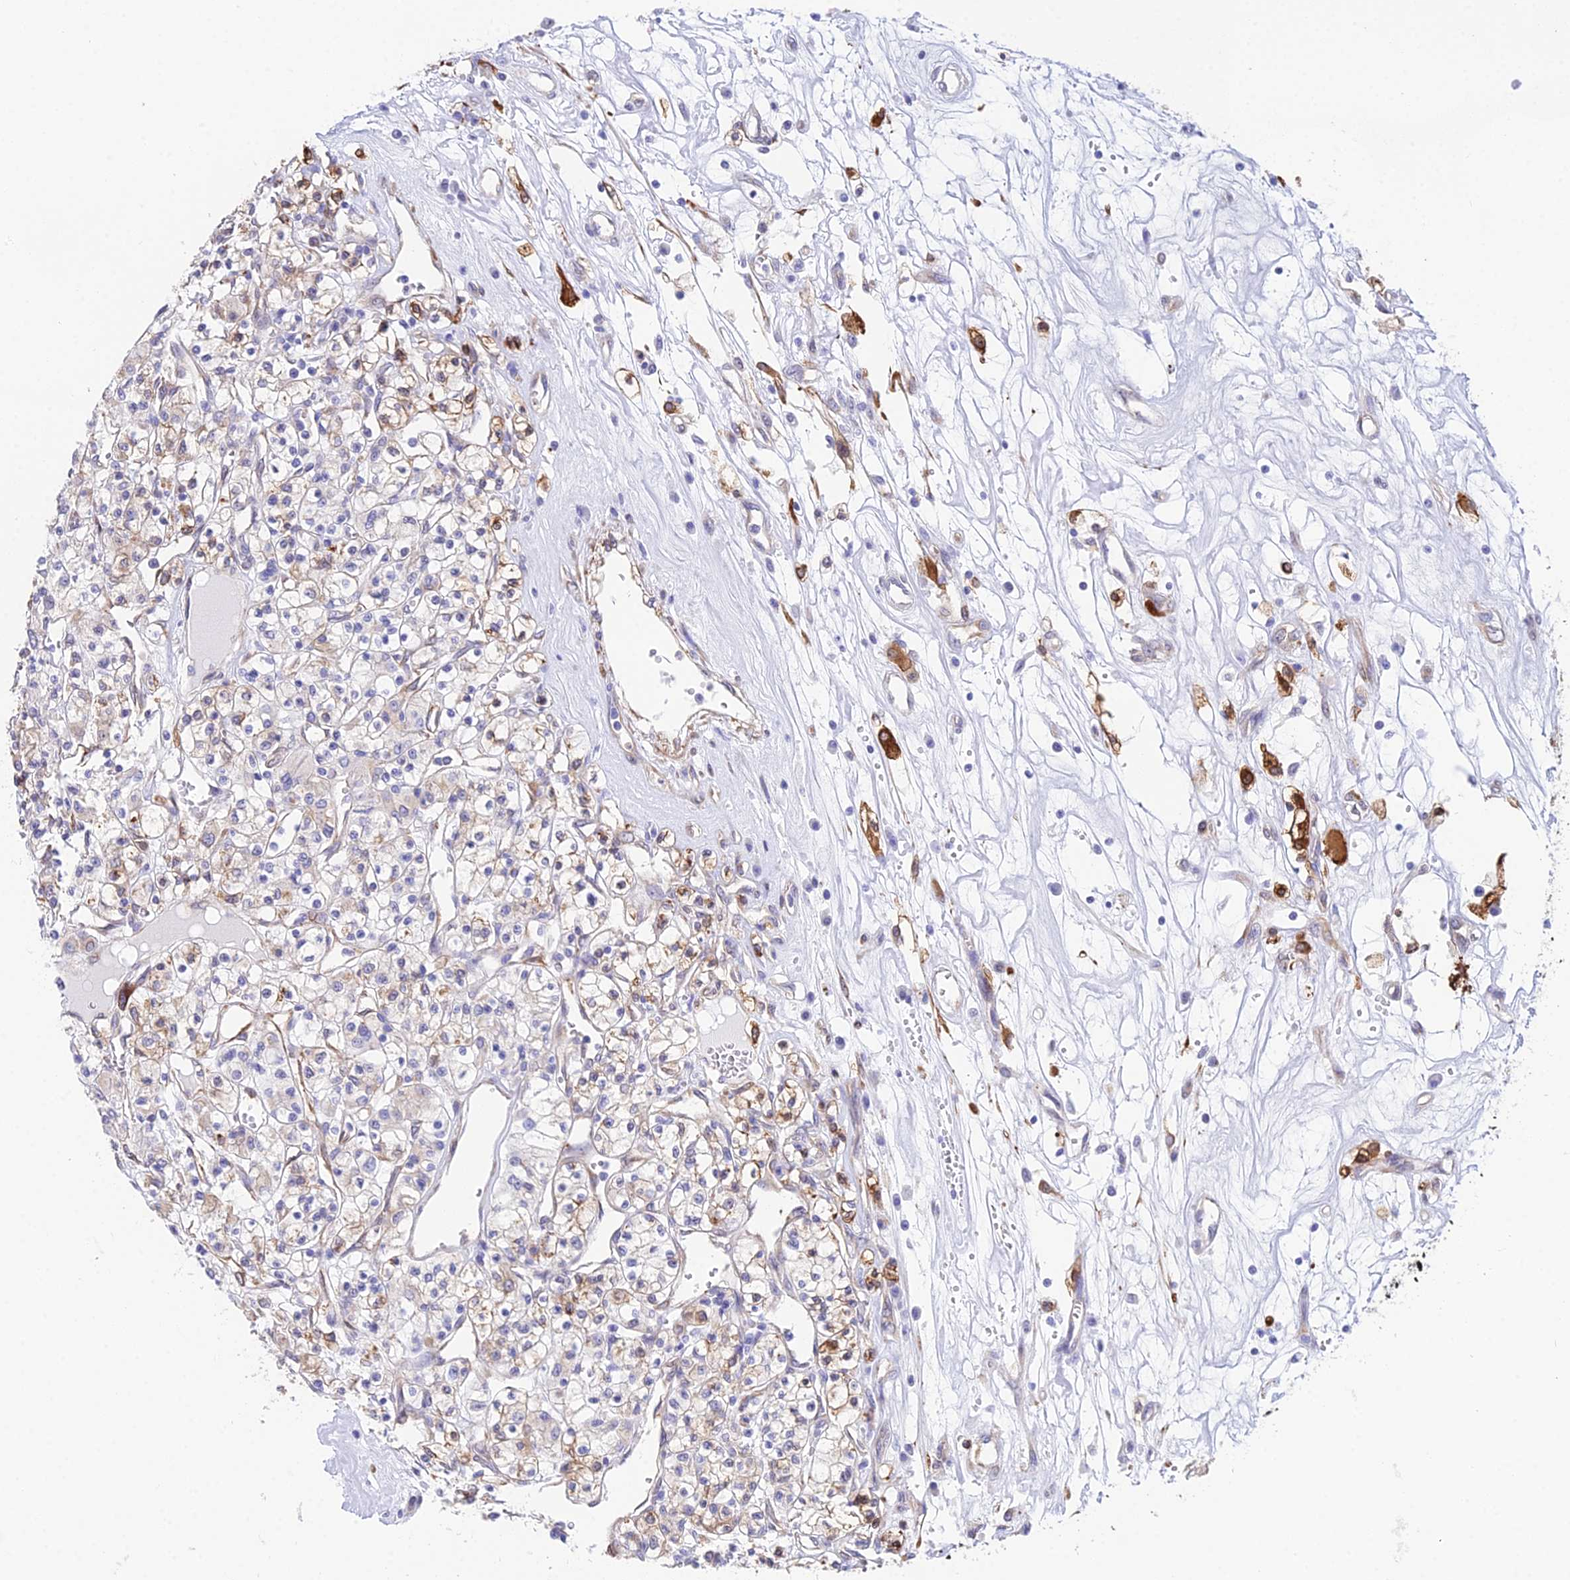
{"staining": {"intensity": "moderate", "quantity": "<25%", "location": "cytoplasmic/membranous"}, "tissue": "renal cancer", "cell_type": "Tumor cells", "image_type": "cancer", "snomed": [{"axis": "morphology", "description": "Adenocarcinoma, NOS"}, {"axis": "topography", "description": "Kidney"}], "caption": "Protein staining of renal cancer tissue reveals moderate cytoplasmic/membranous expression in about <25% of tumor cells.", "gene": "MXRA7", "patient": {"sex": "female", "age": 59}}